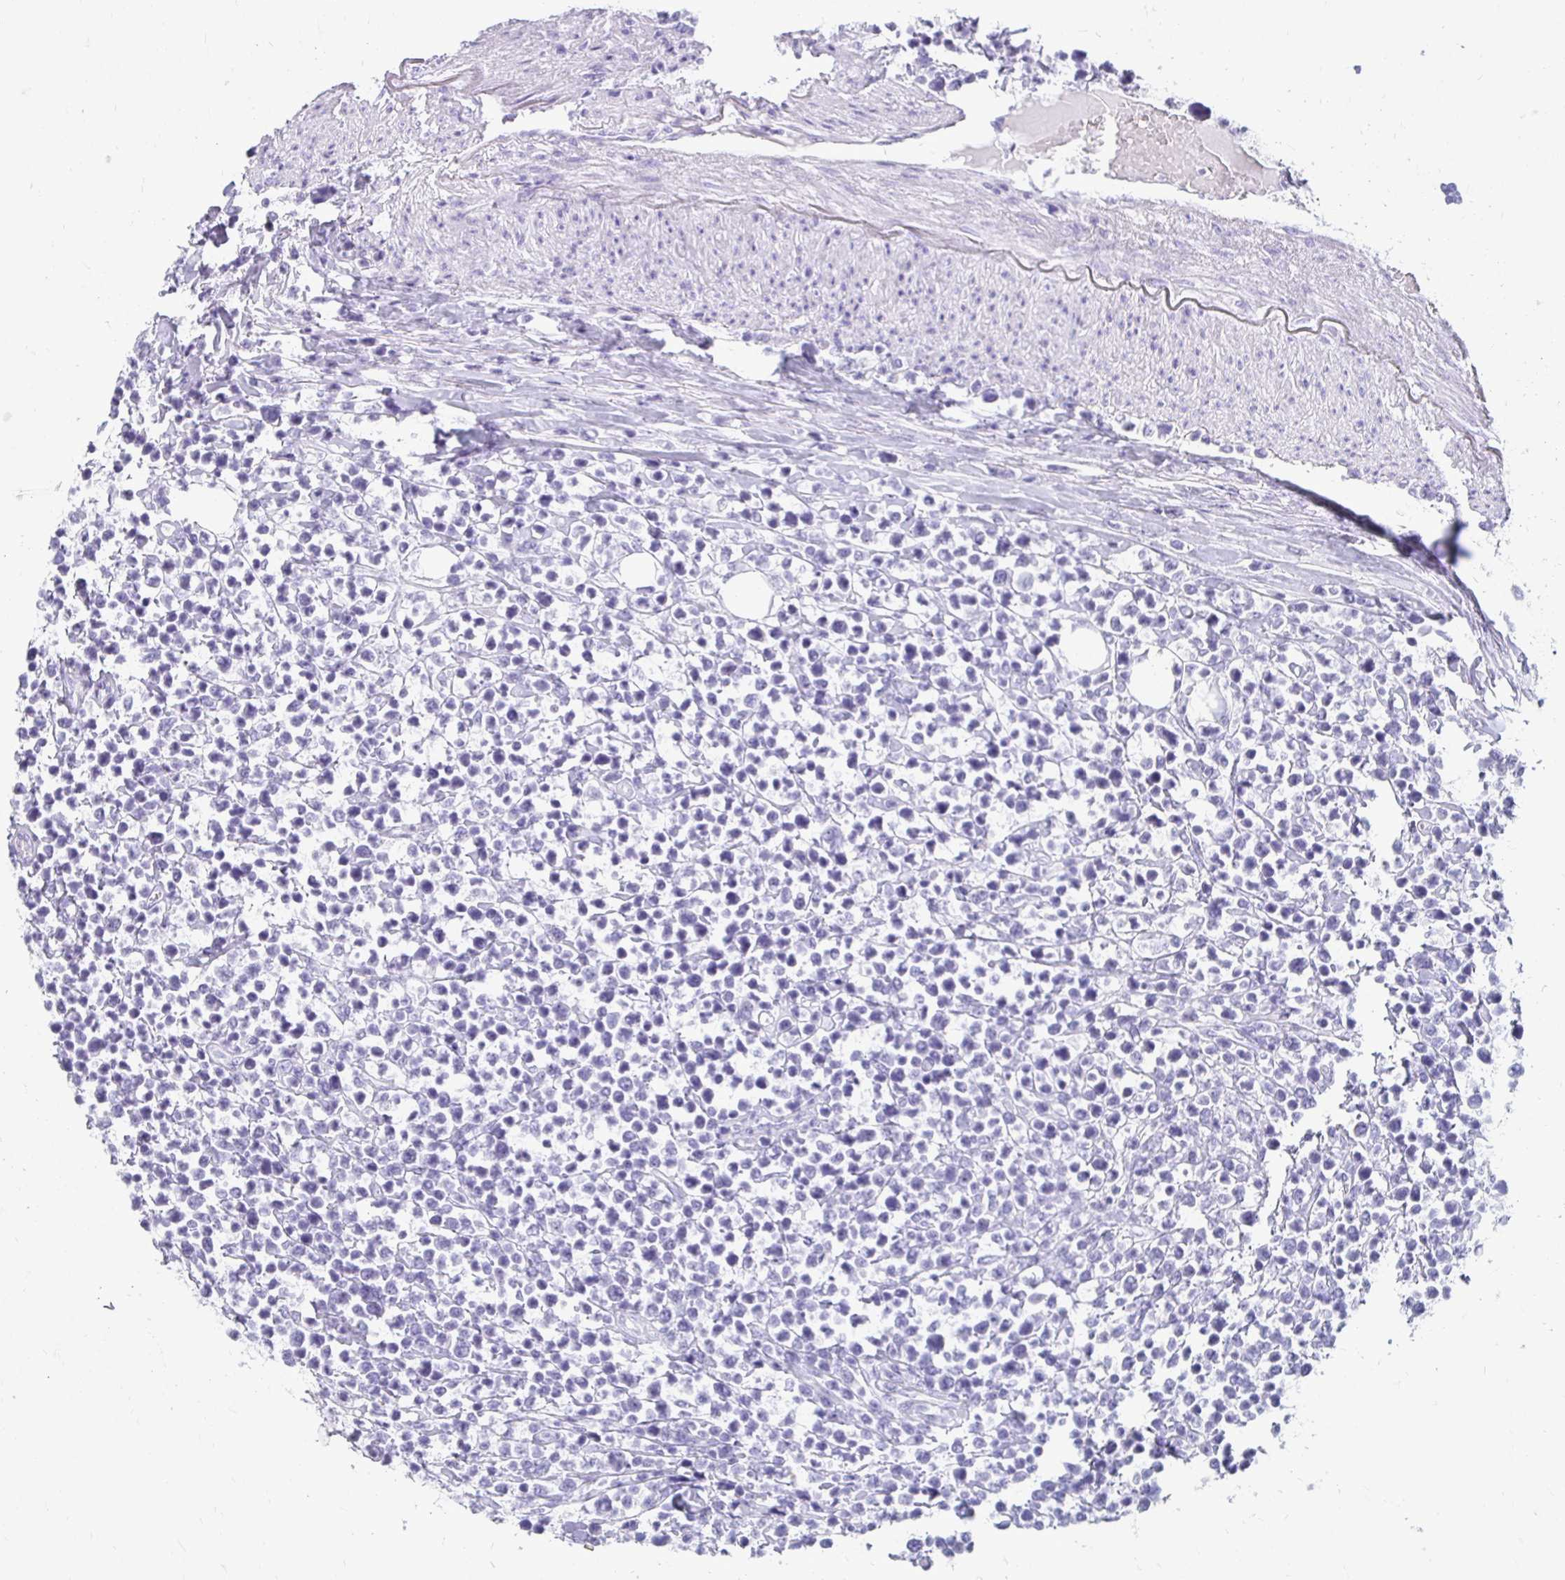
{"staining": {"intensity": "negative", "quantity": "none", "location": "none"}, "tissue": "lymphoma", "cell_type": "Tumor cells", "image_type": "cancer", "snomed": [{"axis": "morphology", "description": "Malignant lymphoma, non-Hodgkin's type, High grade"}, {"axis": "topography", "description": "Soft tissue"}], "caption": "Protein analysis of malignant lymphoma, non-Hodgkin's type (high-grade) demonstrates no significant staining in tumor cells.", "gene": "CST6", "patient": {"sex": "female", "age": 56}}